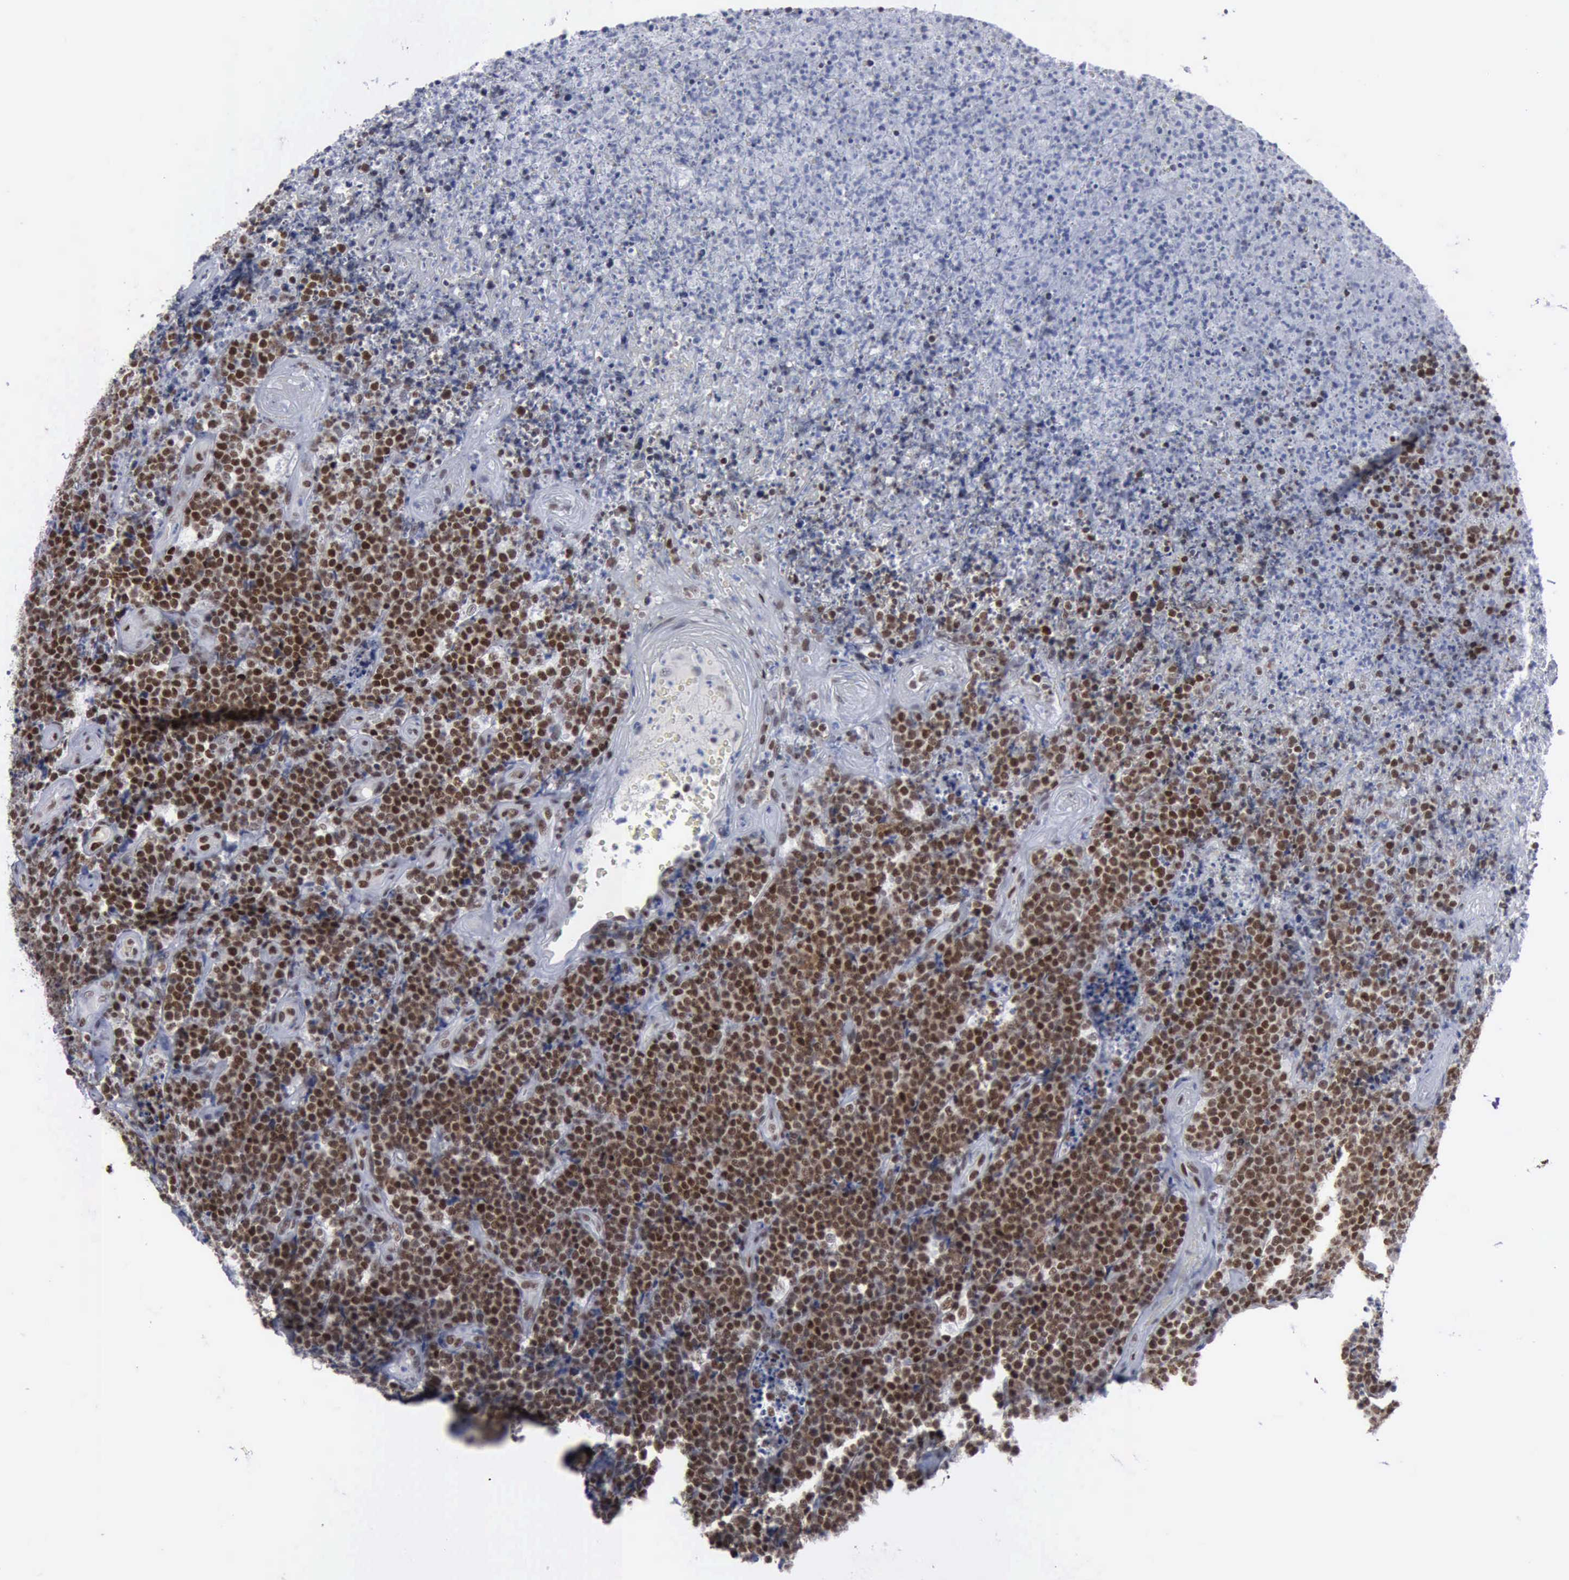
{"staining": {"intensity": "strong", "quantity": ">75%", "location": "nuclear"}, "tissue": "lymphoma", "cell_type": "Tumor cells", "image_type": "cancer", "snomed": [{"axis": "morphology", "description": "Malignant lymphoma, non-Hodgkin's type, High grade"}, {"axis": "topography", "description": "Small intestine"}, {"axis": "topography", "description": "Colon"}], "caption": "A micrograph of human malignant lymphoma, non-Hodgkin's type (high-grade) stained for a protein exhibits strong nuclear brown staining in tumor cells.", "gene": "XPA", "patient": {"sex": "male", "age": 8}}